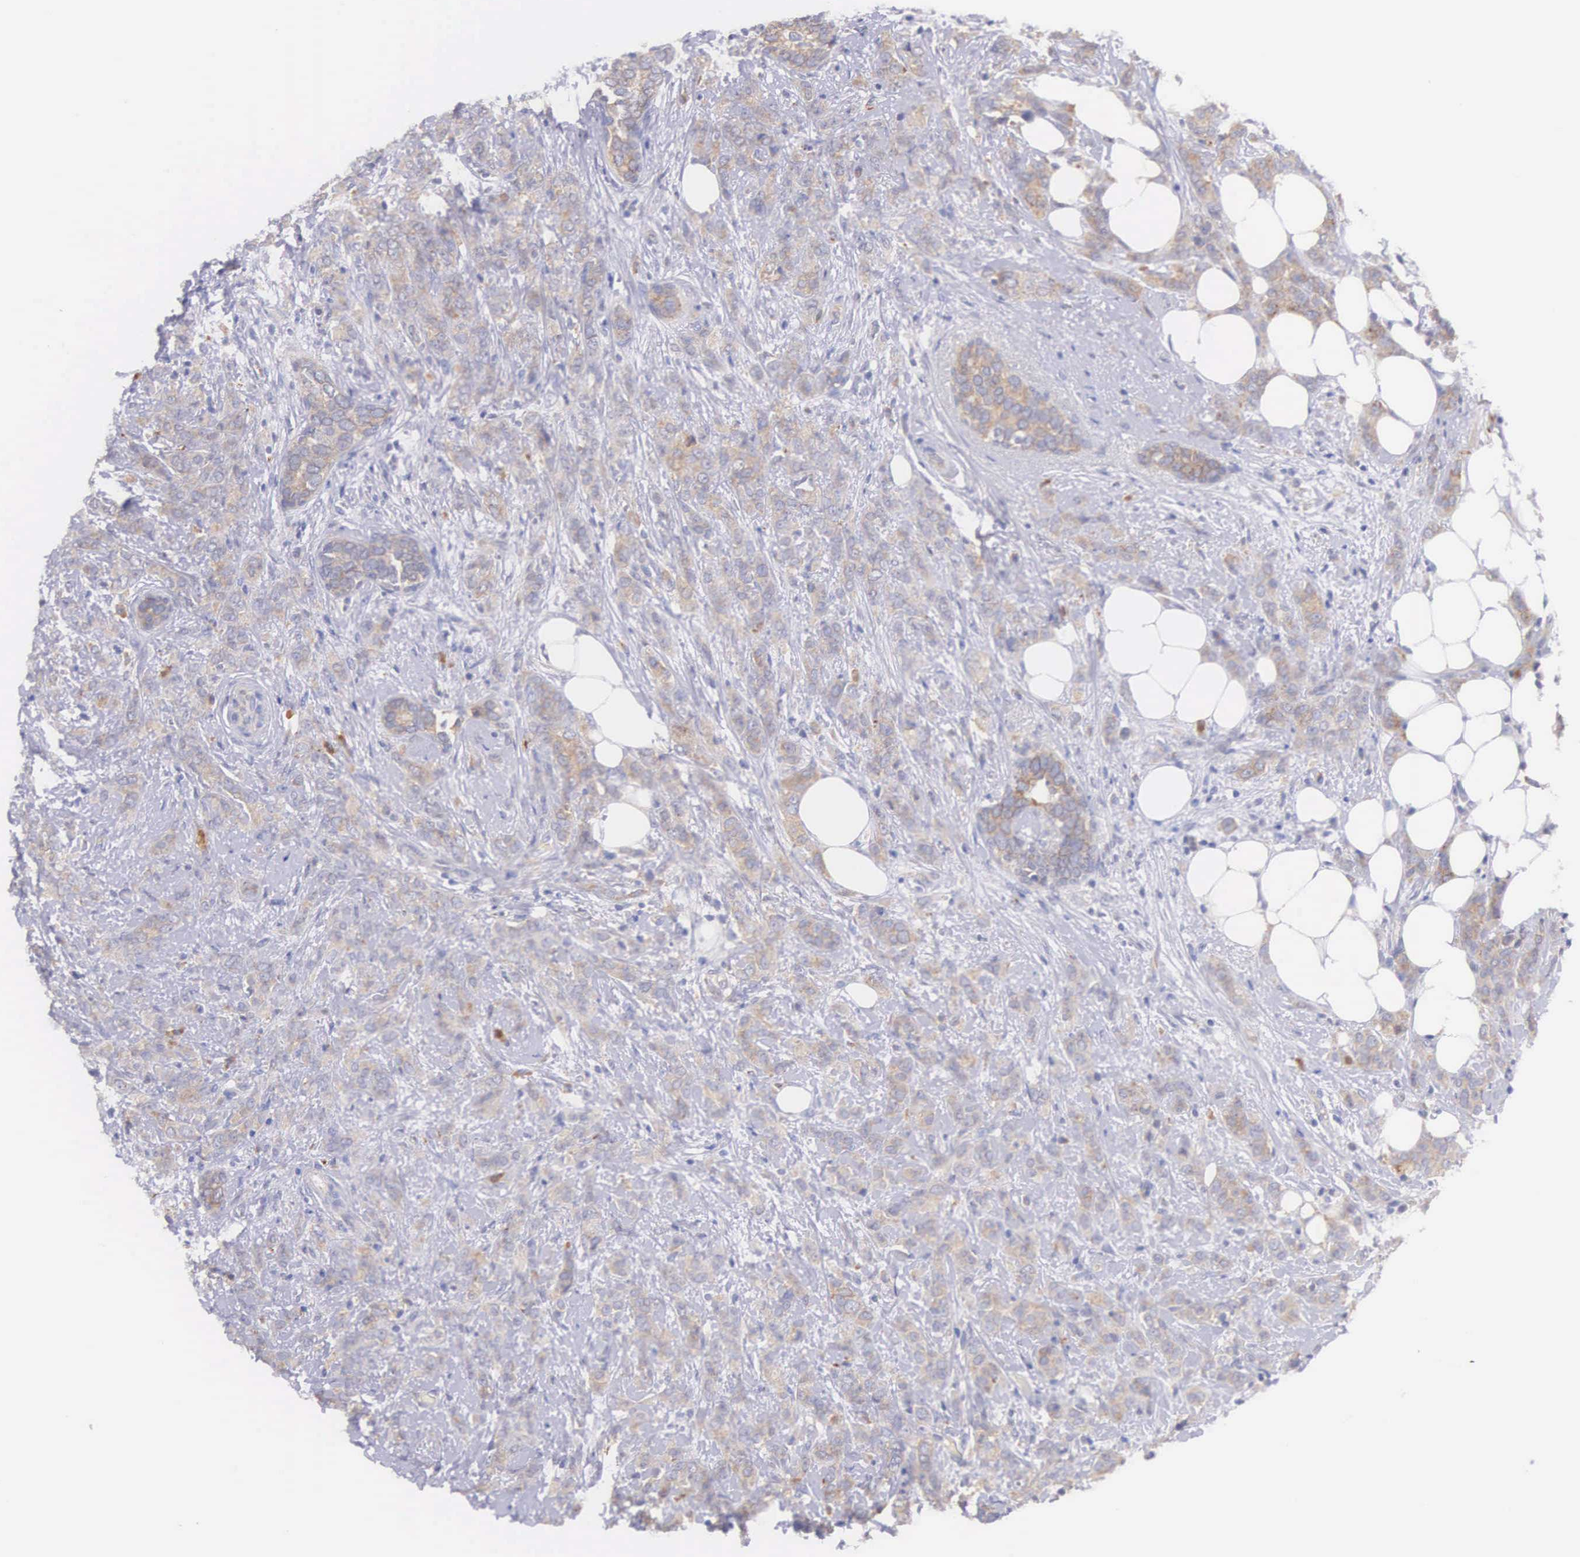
{"staining": {"intensity": "weak", "quantity": ">75%", "location": "cytoplasmic/membranous"}, "tissue": "breast cancer", "cell_type": "Tumor cells", "image_type": "cancer", "snomed": [{"axis": "morphology", "description": "Duct carcinoma"}, {"axis": "topography", "description": "Breast"}], "caption": "Immunohistochemical staining of human breast intraductal carcinoma shows weak cytoplasmic/membranous protein staining in approximately >75% of tumor cells.", "gene": "NSDHL", "patient": {"sex": "female", "age": 53}}